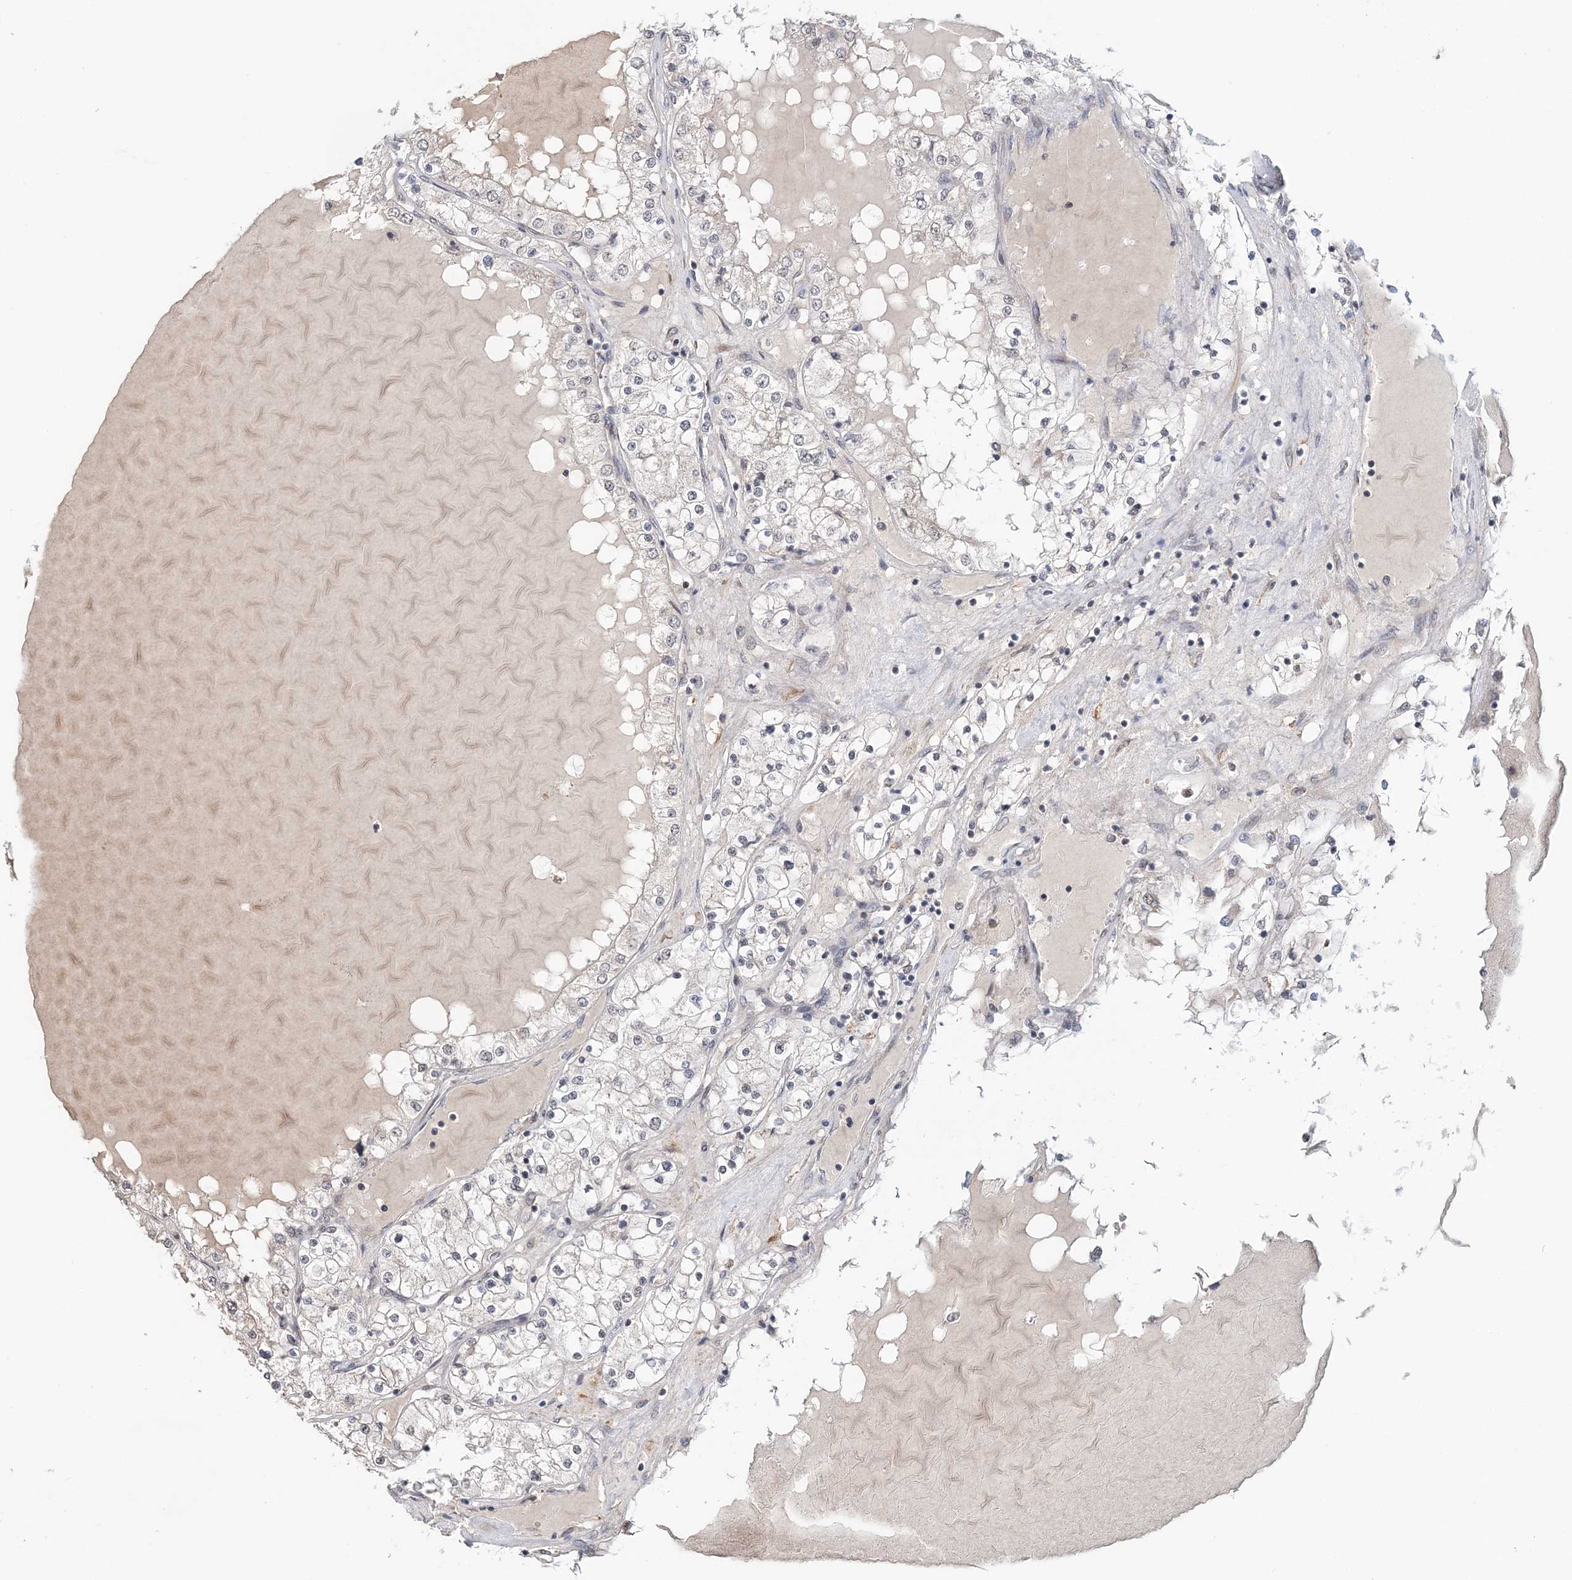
{"staining": {"intensity": "negative", "quantity": "none", "location": "none"}, "tissue": "renal cancer", "cell_type": "Tumor cells", "image_type": "cancer", "snomed": [{"axis": "morphology", "description": "Adenocarcinoma, NOS"}, {"axis": "topography", "description": "Kidney"}], "caption": "Renal cancer was stained to show a protein in brown. There is no significant staining in tumor cells.", "gene": "TSHZ2", "patient": {"sex": "male", "age": 68}}